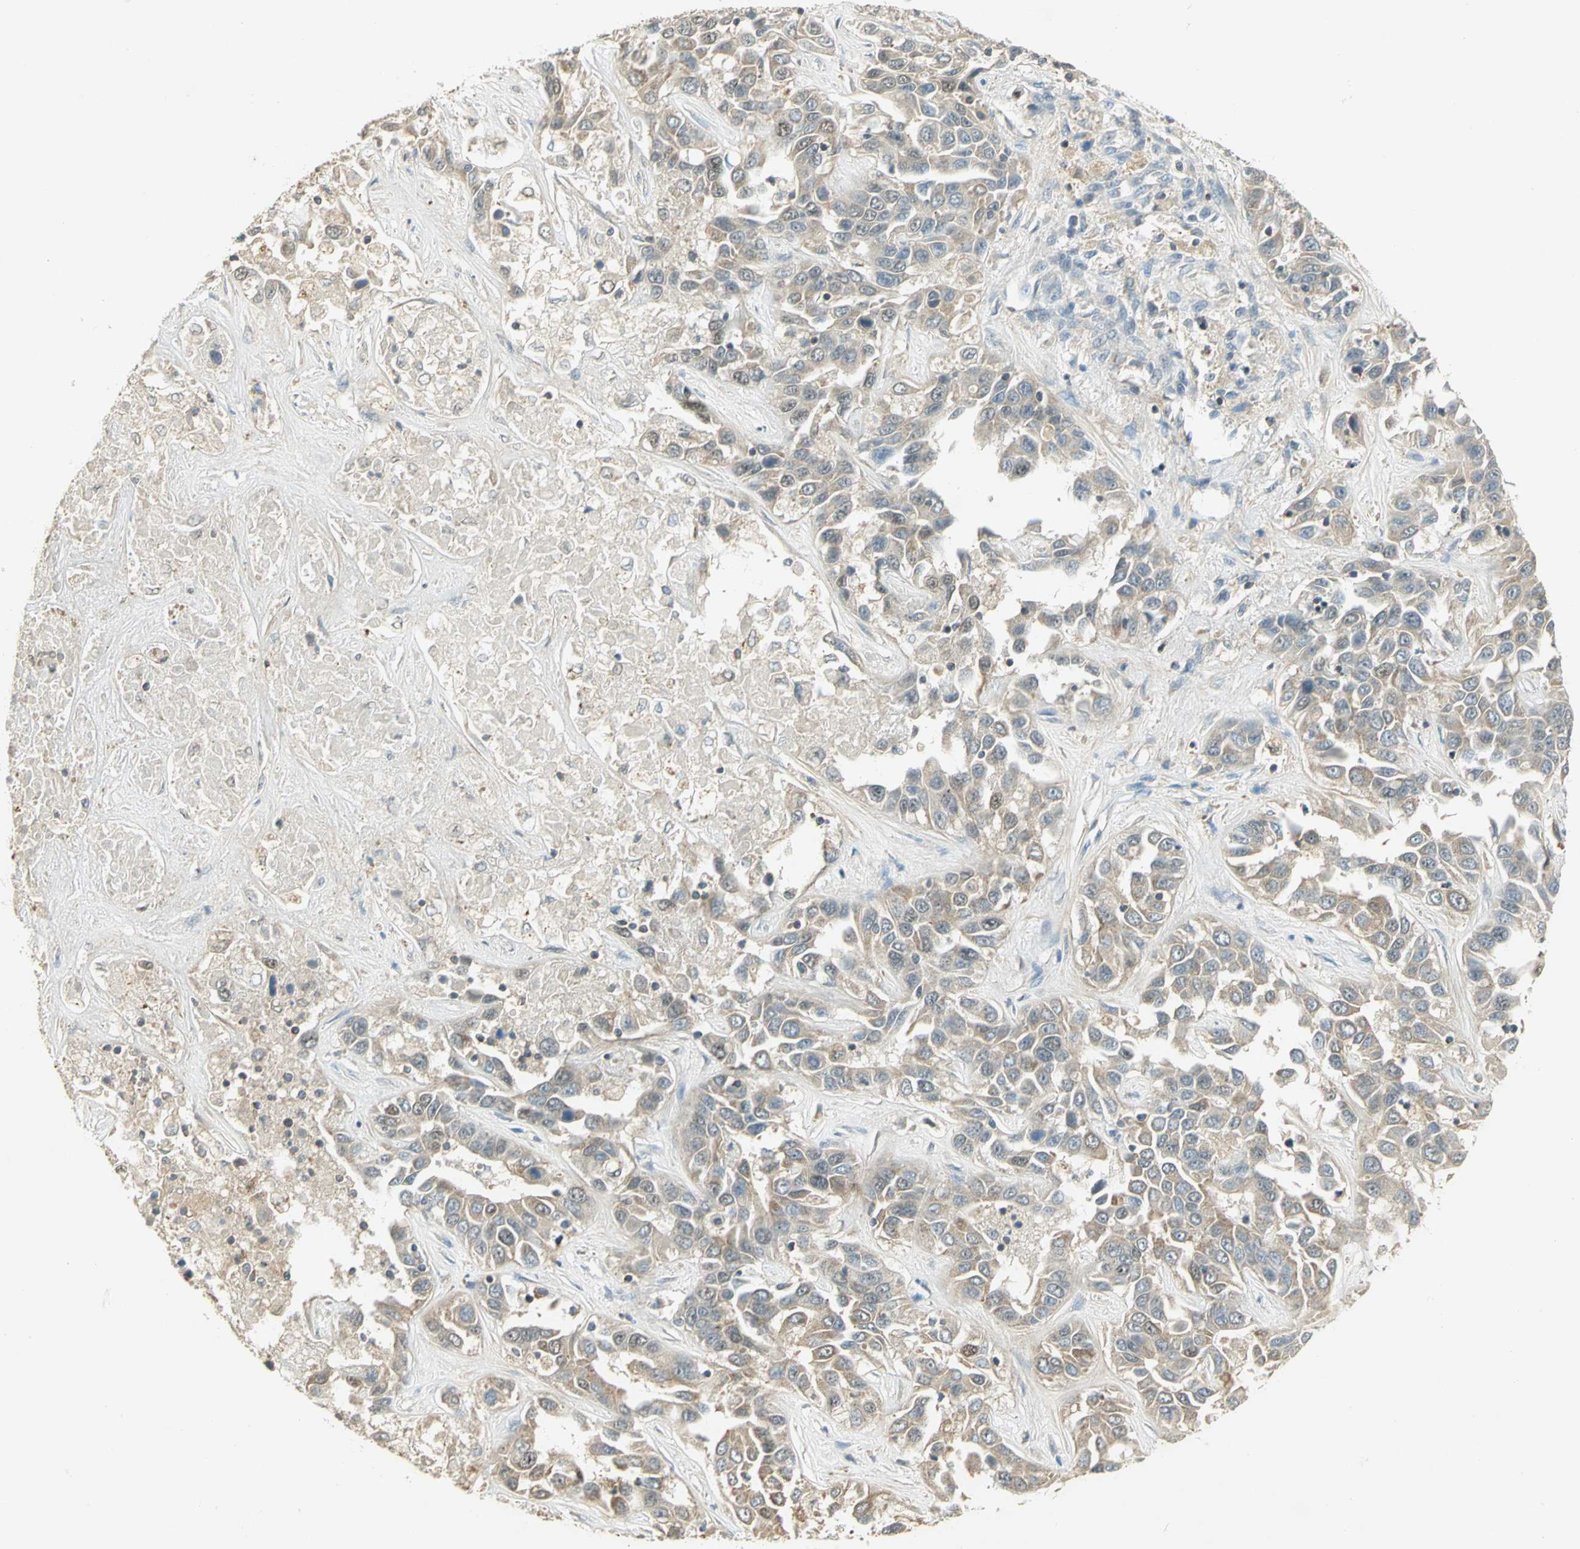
{"staining": {"intensity": "weak", "quantity": "25%-75%", "location": "cytoplasmic/membranous"}, "tissue": "liver cancer", "cell_type": "Tumor cells", "image_type": "cancer", "snomed": [{"axis": "morphology", "description": "Cholangiocarcinoma"}, {"axis": "topography", "description": "Liver"}], "caption": "Liver cancer stained with immunohistochemistry (IHC) displays weak cytoplasmic/membranous expression in approximately 25%-75% of tumor cells.", "gene": "BIRC2", "patient": {"sex": "female", "age": 52}}